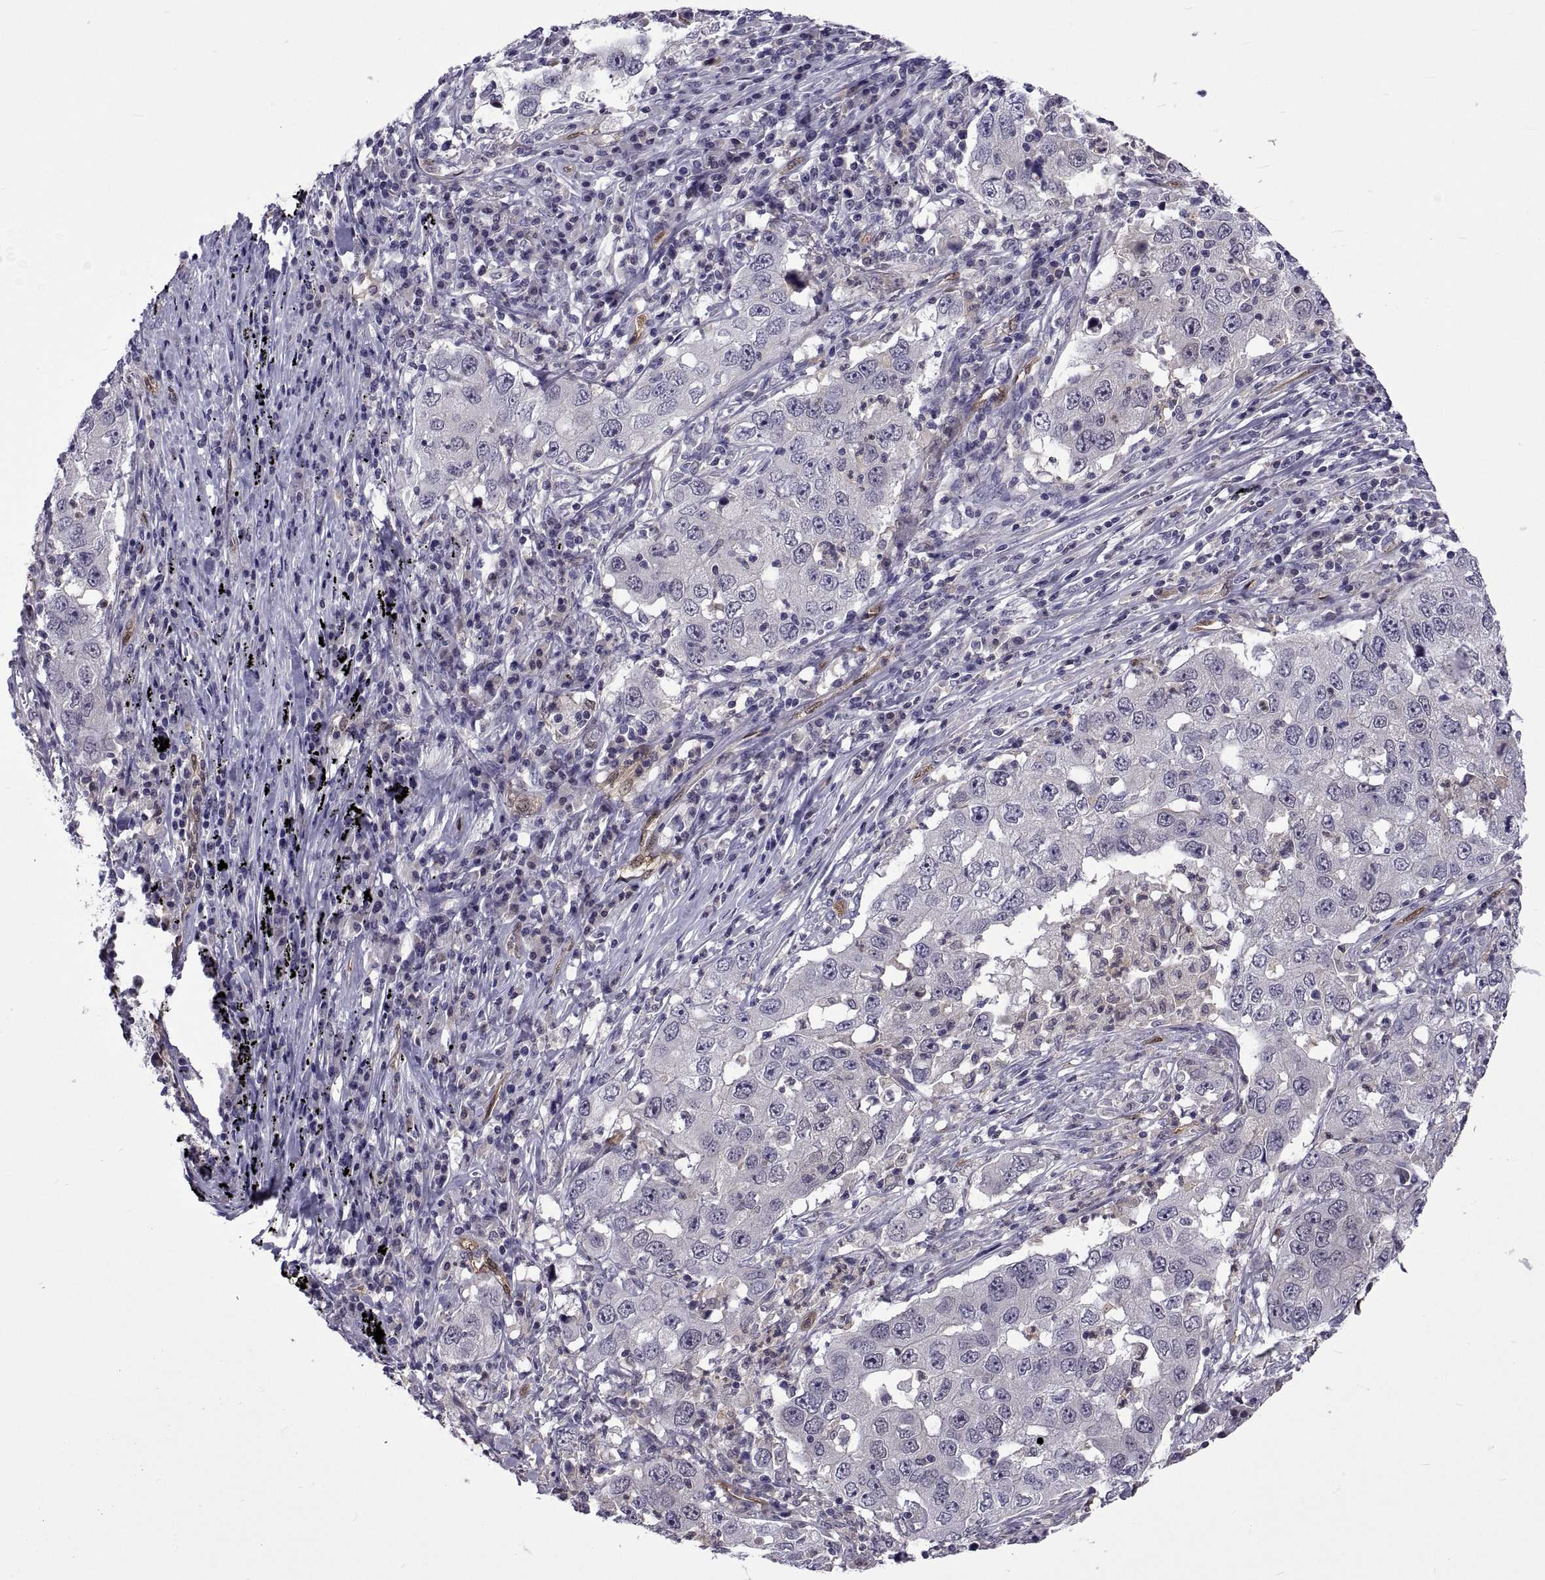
{"staining": {"intensity": "negative", "quantity": "none", "location": "none"}, "tissue": "lung cancer", "cell_type": "Tumor cells", "image_type": "cancer", "snomed": [{"axis": "morphology", "description": "Adenocarcinoma, NOS"}, {"axis": "topography", "description": "Lung"}], "caption": "A high-resolution image shows immunohistochemistry (IHC) staining of lung cancer, which reveals no significant expression in tumor cells.", "gene": "LCN9", "patient": {"sex": "male", "age": 73}}